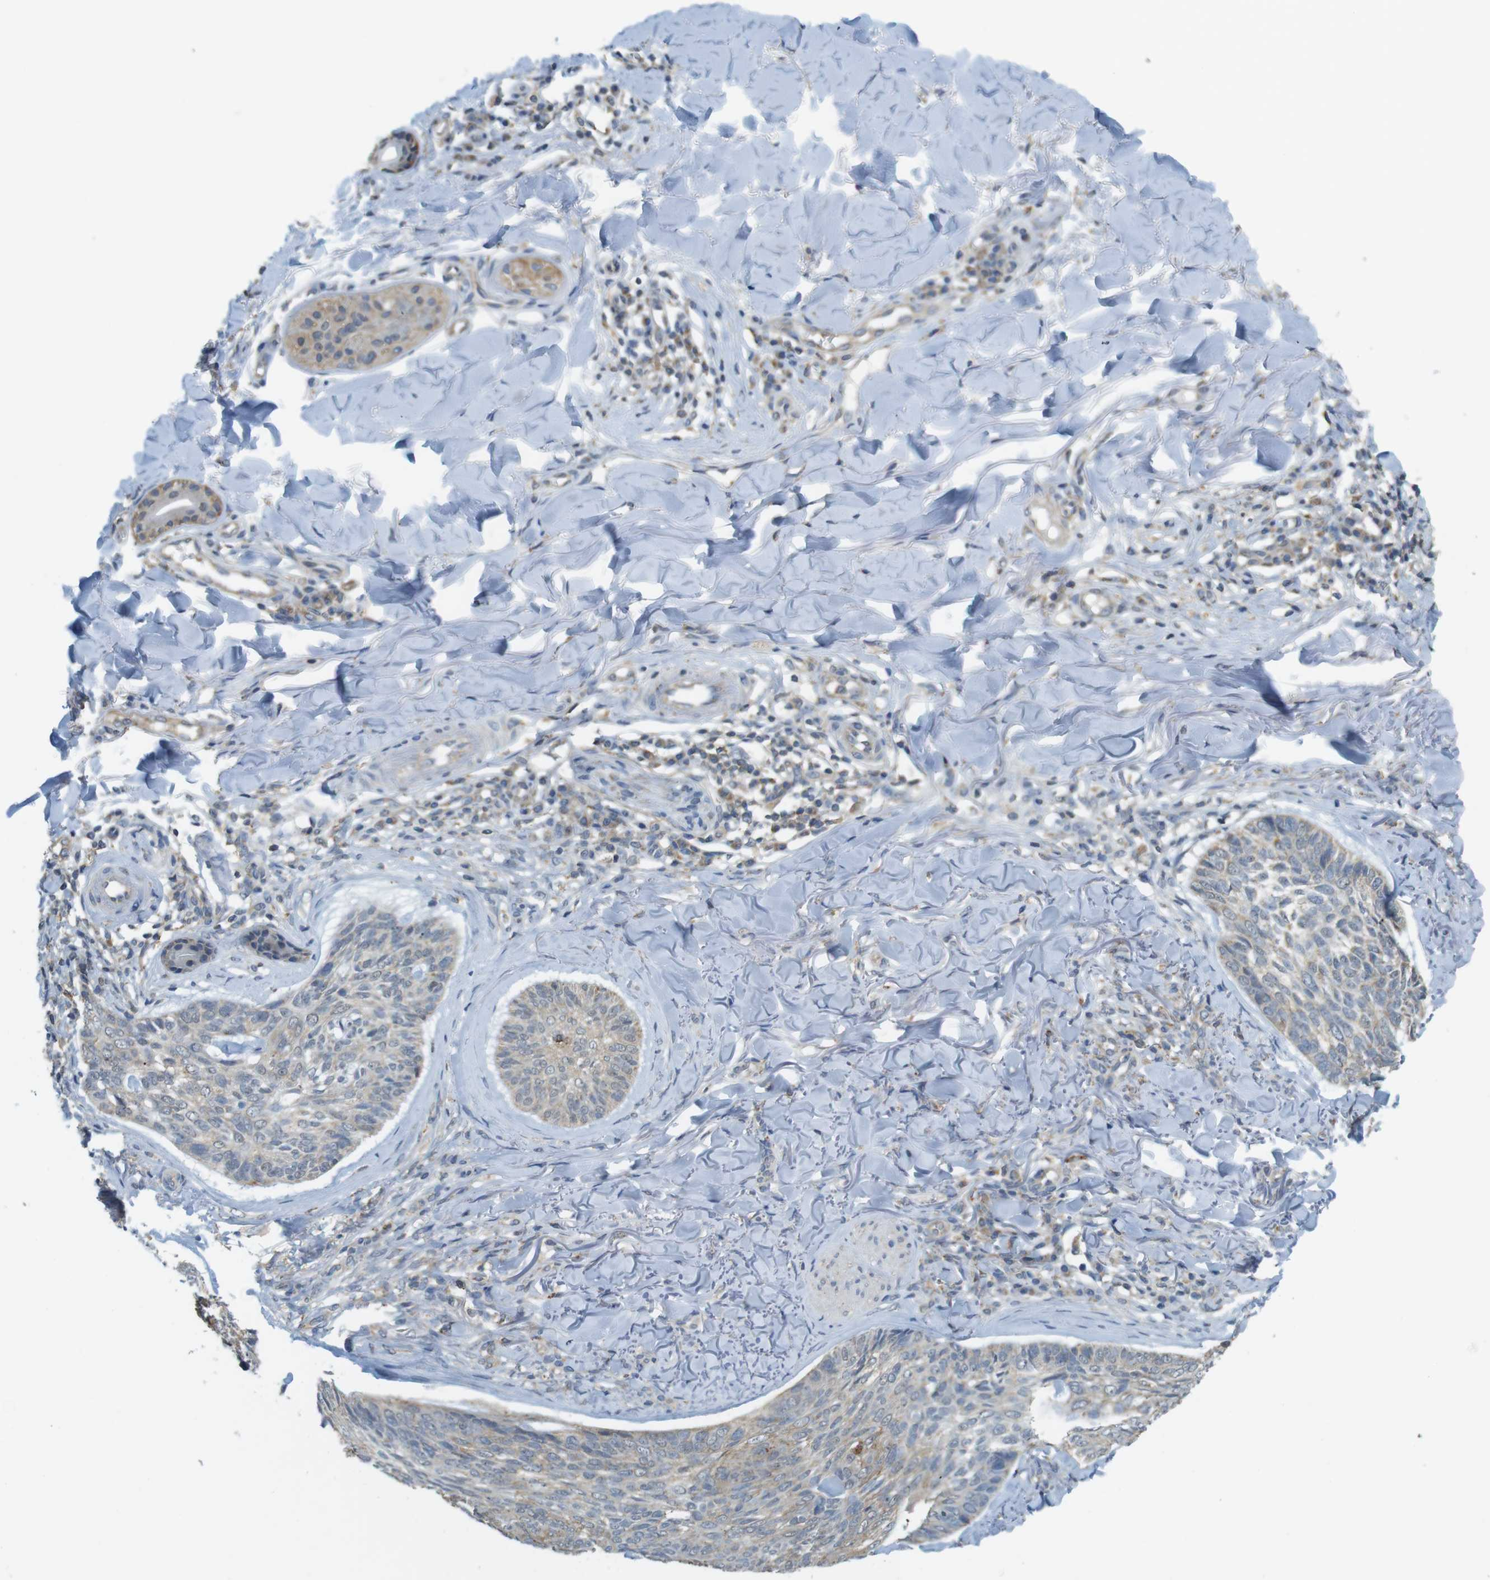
{"staining": {"intensity": "moderate", "quantity": "<25%", "location": "cytoplasmic/membranous"}, "tissue": "skin cancer", "cell_type": "Tumor cells", "image_type": "cancer", "snomed": [{"axis": "morphology", "description": "Basal cell carcinoma"}, {"axis": "topography", "description": "Skin"}], "caption": "Protein staining by IHC shows moderate cytoplasmic/membranous expression in approximately <25% of tumor cells in skin cancer.", "gene": "BRI3BP", "patient": {"sex": "male", "age": 43}}